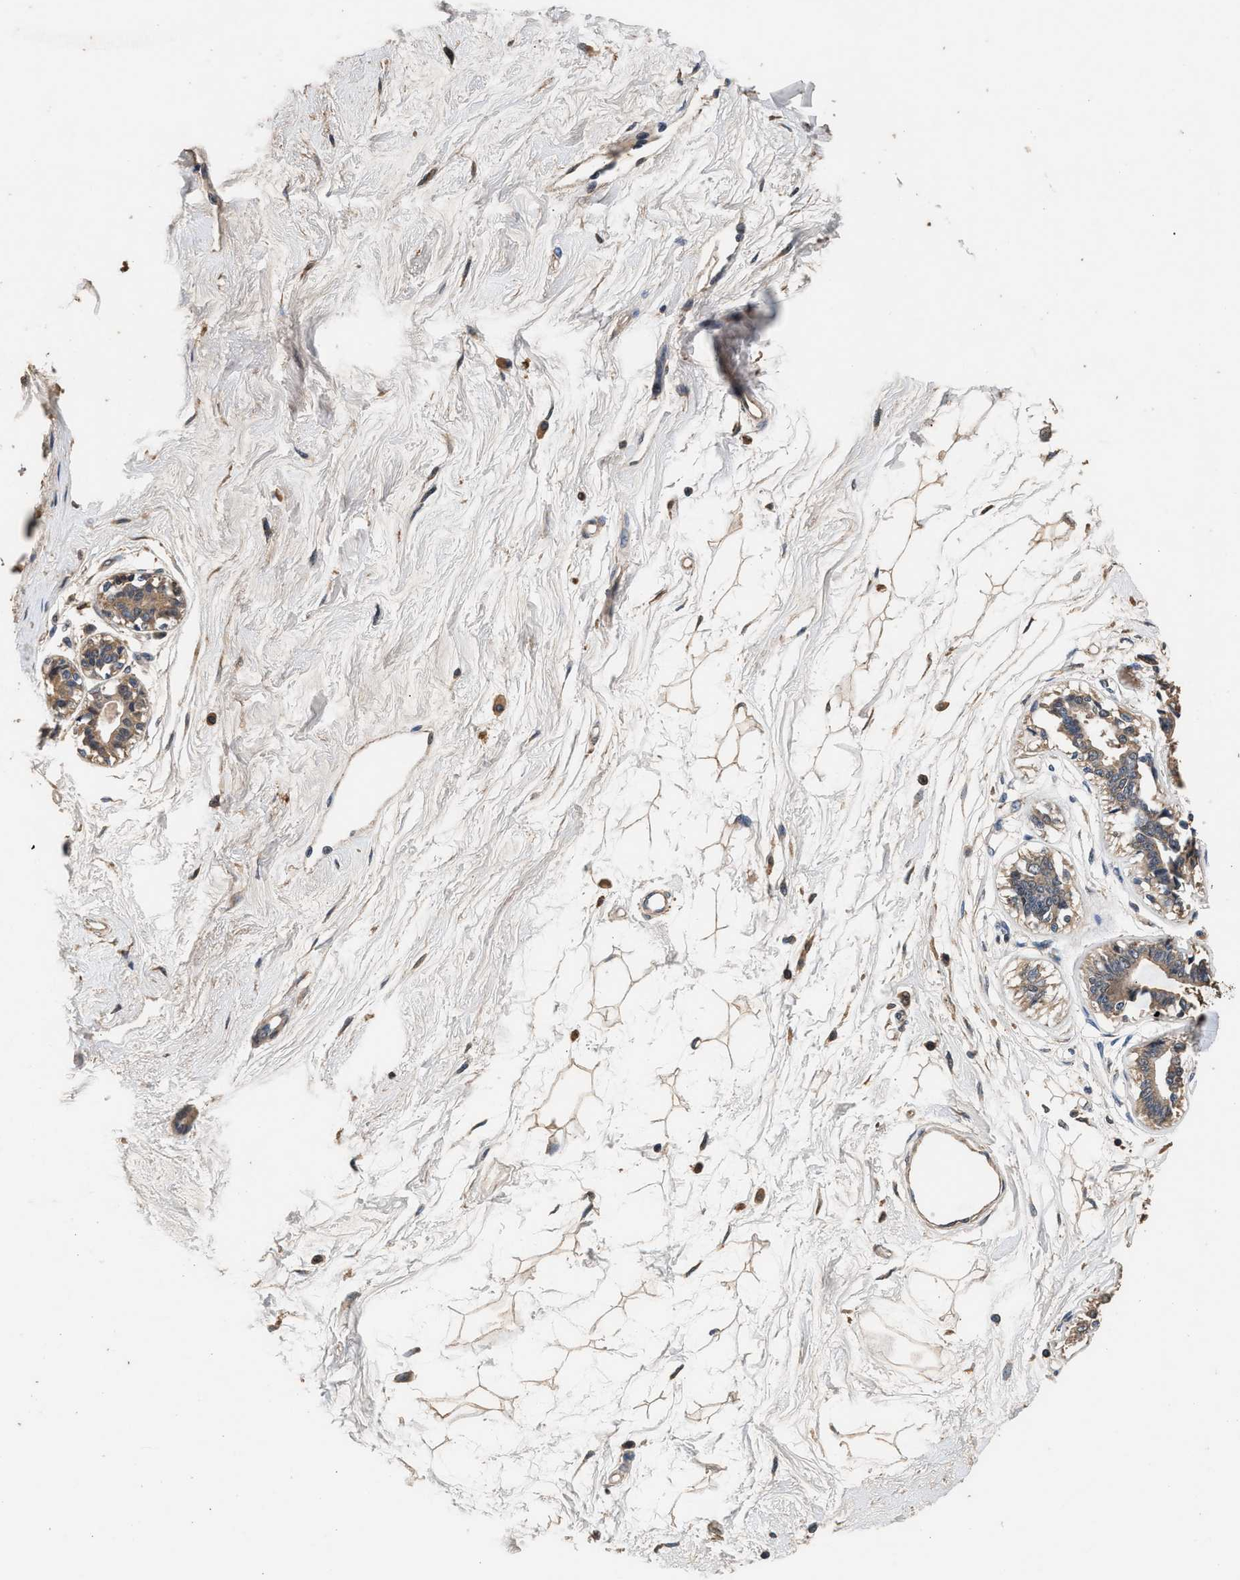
{"staining": {"intensity": "moderate", "quantity": ">75%", "location": "cytoplasmic/membranous"}, "tissue": "breast", "cell_type": "Adipocytes", "image_type": "normal", "snomed": [{"axis": "morphology", "description": "Normal tissue, NOS"}, {"axis": "topography", "description": "Breast"}], "caption": "Breast stained for a protein demonstrates moderate cytoplasmic/membranous positivity in adipocytes. (IHC, brightfield microscopy, high magnification).", "gene": "PTGR3", "patient": {"sex": "female", "age": 45}}